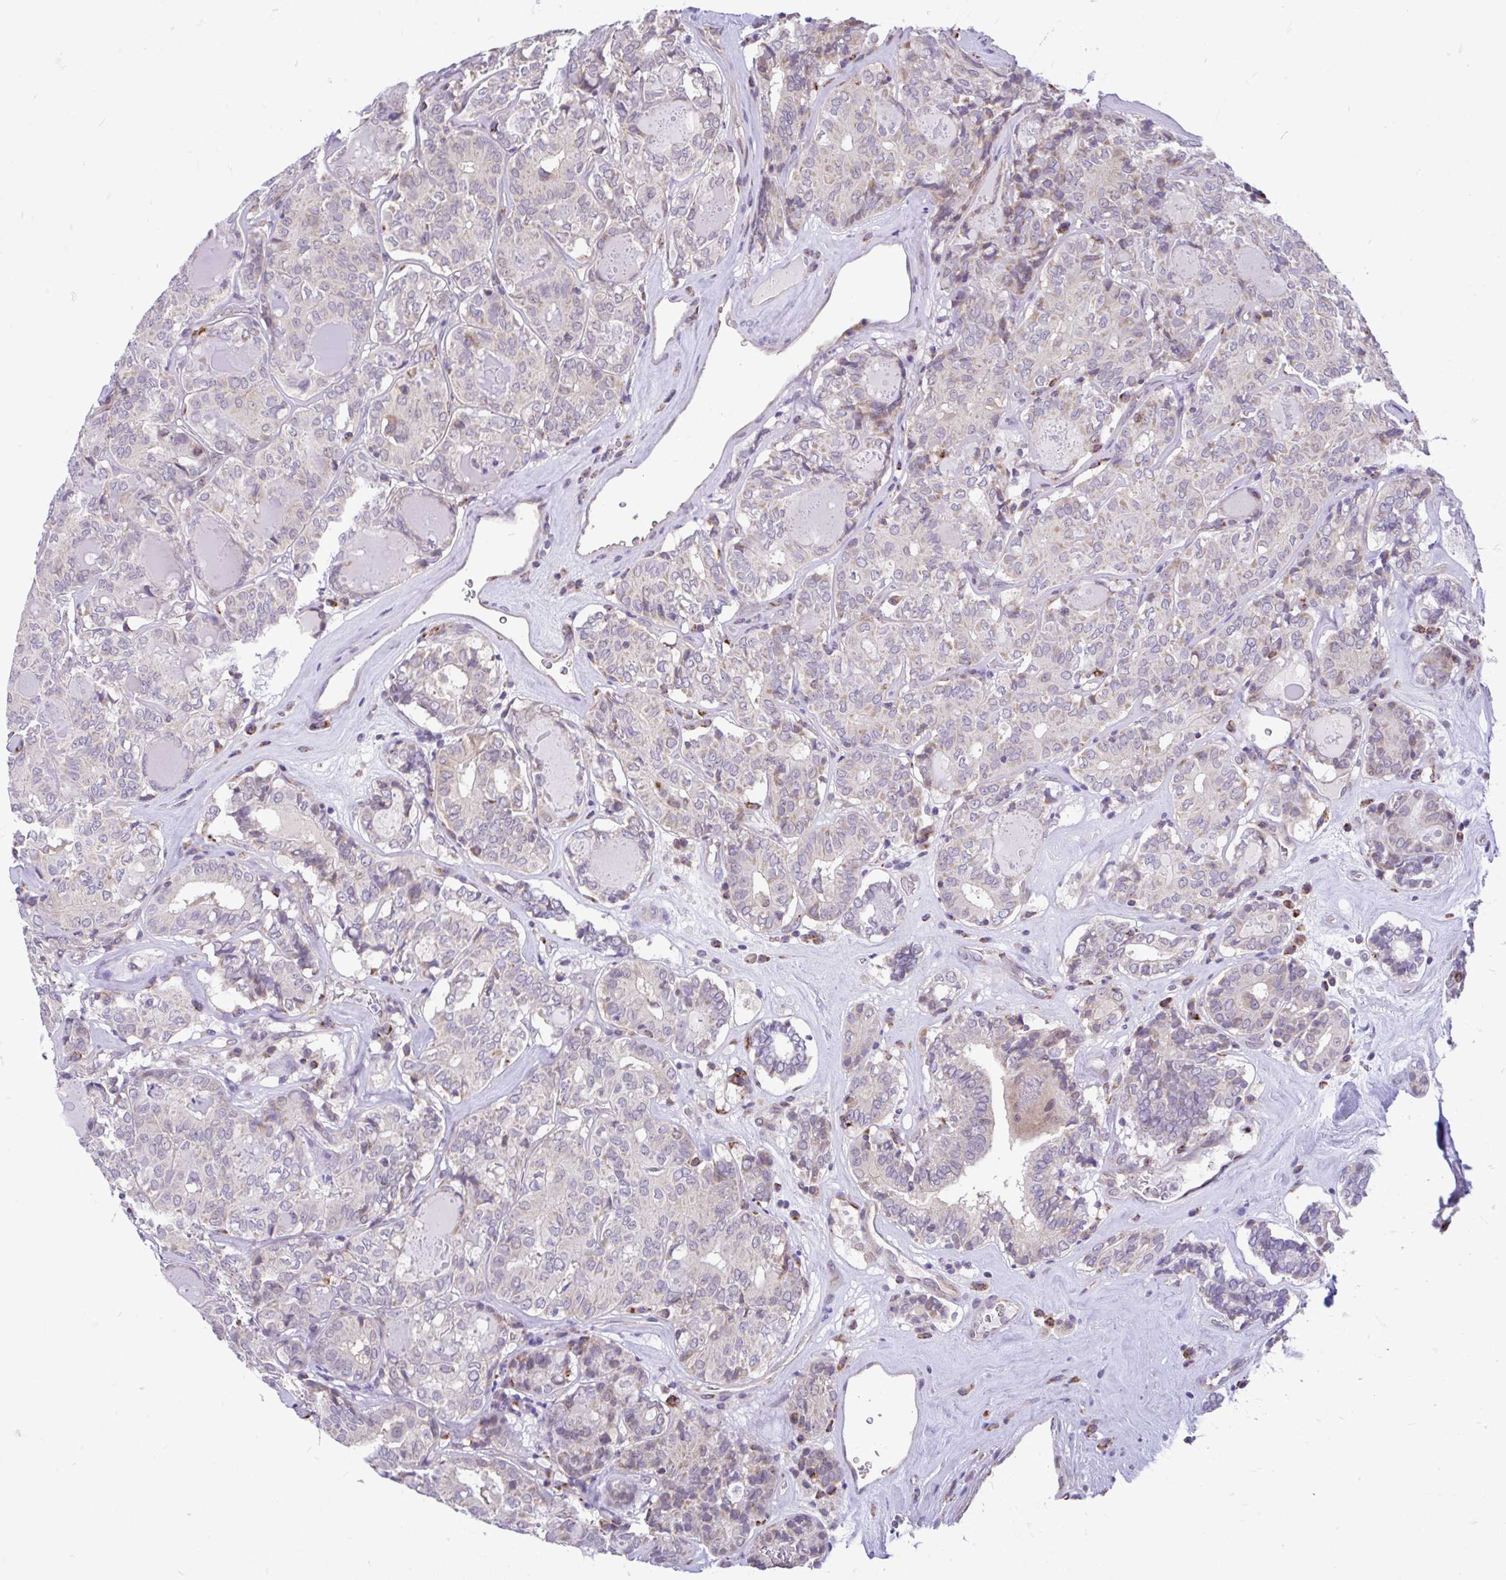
{"staining": {"intensity": "negative", "quantity": "none", "location": "none"}, "tissue": "thyroid cancer", "cell_type": "Tumor cells", "image_type": "cancer", "snomed": [{"axis": "morphology", "description": "Papillary adenocarcinoma, NOS"}, {"axis": "topography", "description": "Thyroid gland"}], "caption": "High magnification brightfield microscopy of thyroid cancer (papillary adenocarcinoma) stained with DAB (3,3'-diaminobenzidine) (brown) and counterstained with hematoxylin (blue): tumor cells show no significant staining.", "gene": "PYCR2", "patient": {"sex": "female", "age": 72}}